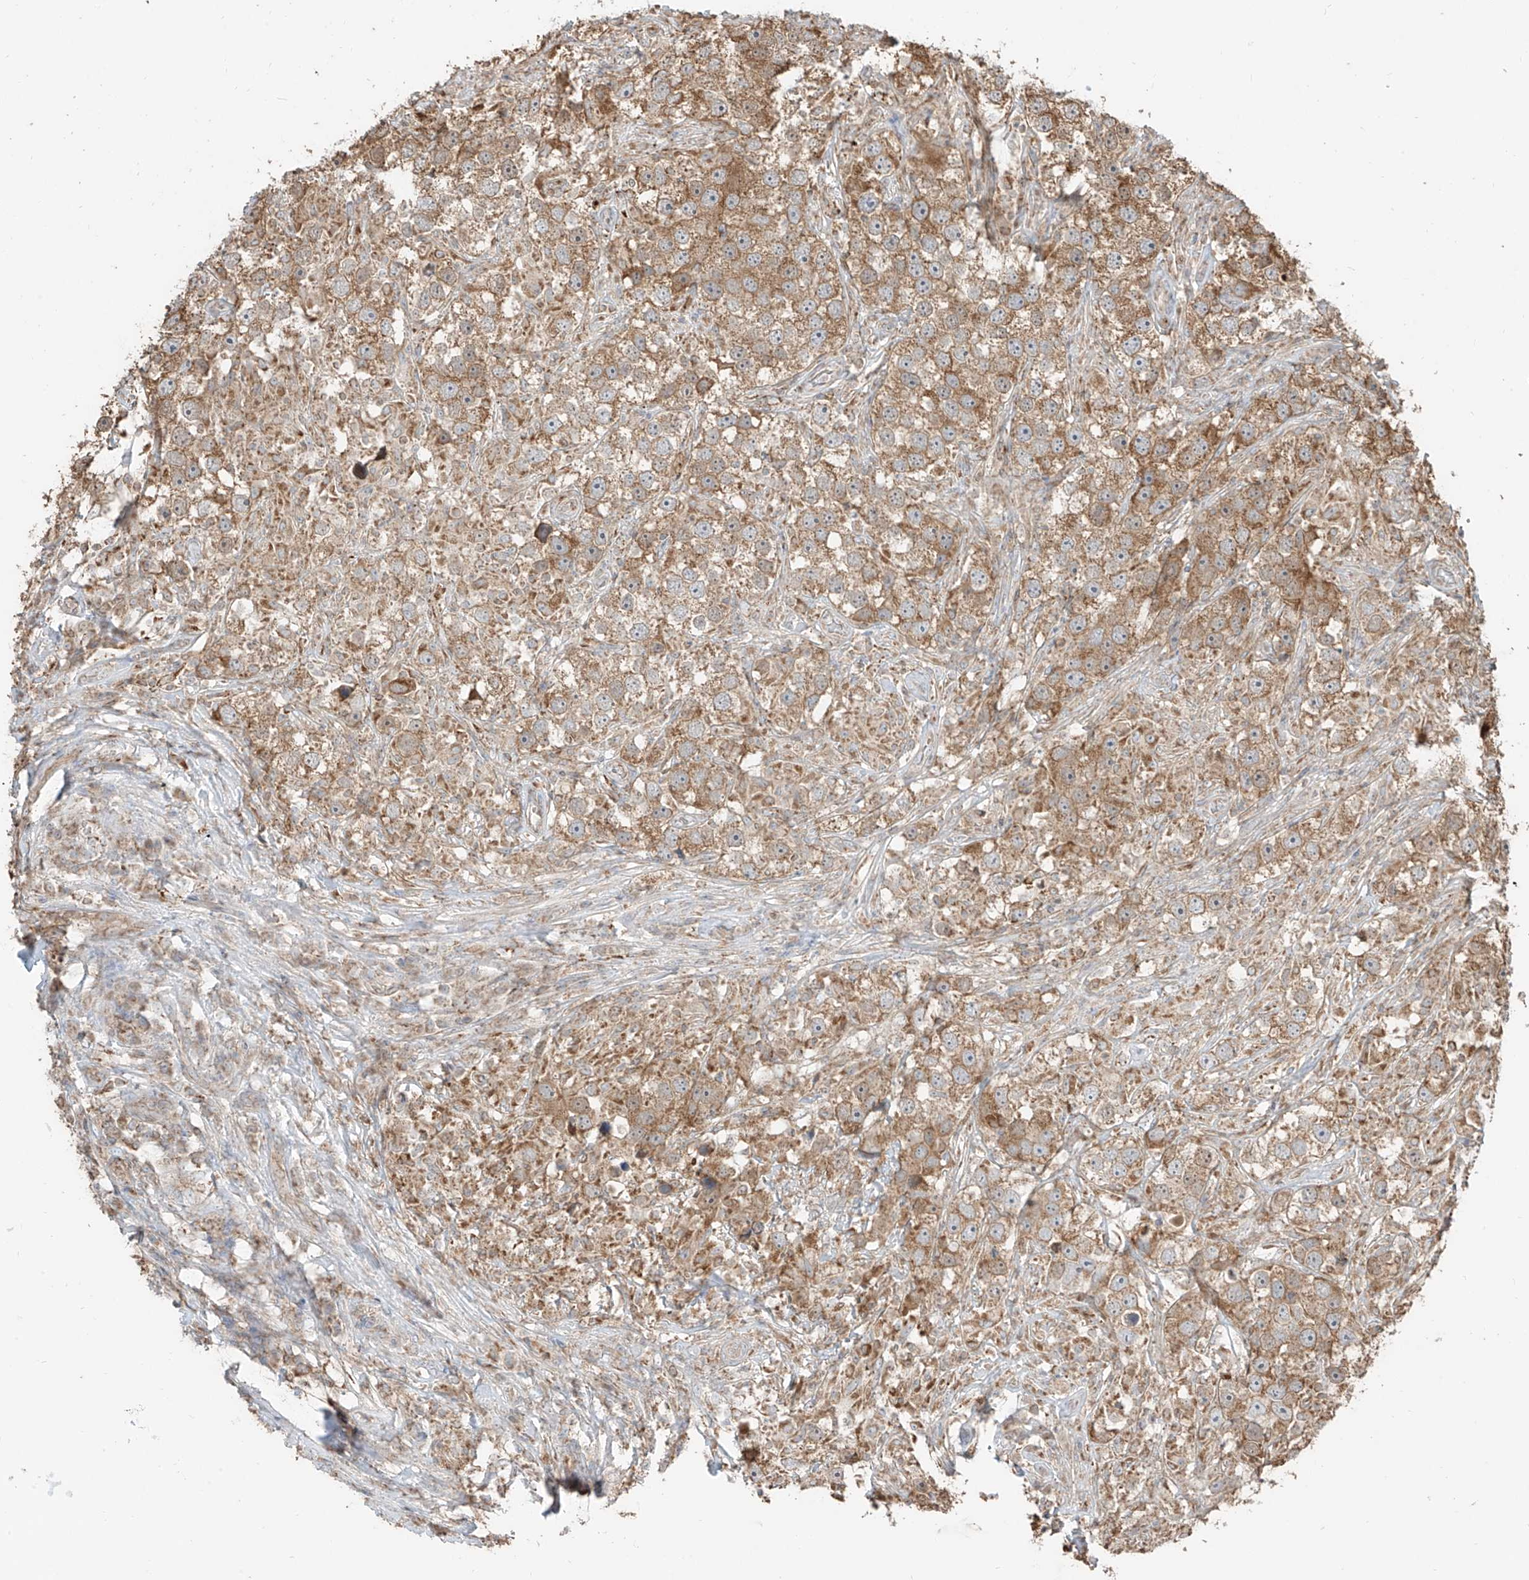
{"staining": {"intensity": "moderate", "quantity": ">75%", "location": "cytoplasmic/membranous"}, "tissue": "testis cancer", "cell_type": "Tumor cells", "image_type": "cancer", "snomed": [{"axis": "morphology", "description": "Seminoma, NOS"}, {"axis": "topography", "description": "Testis"}], "caption": "Moderate cytoplasmic/membranous protein staining is present in about >75% of tumor cells in testis cancer.", "gene": "ETHE1", "patient": {"sex": "male", "age": 49}}